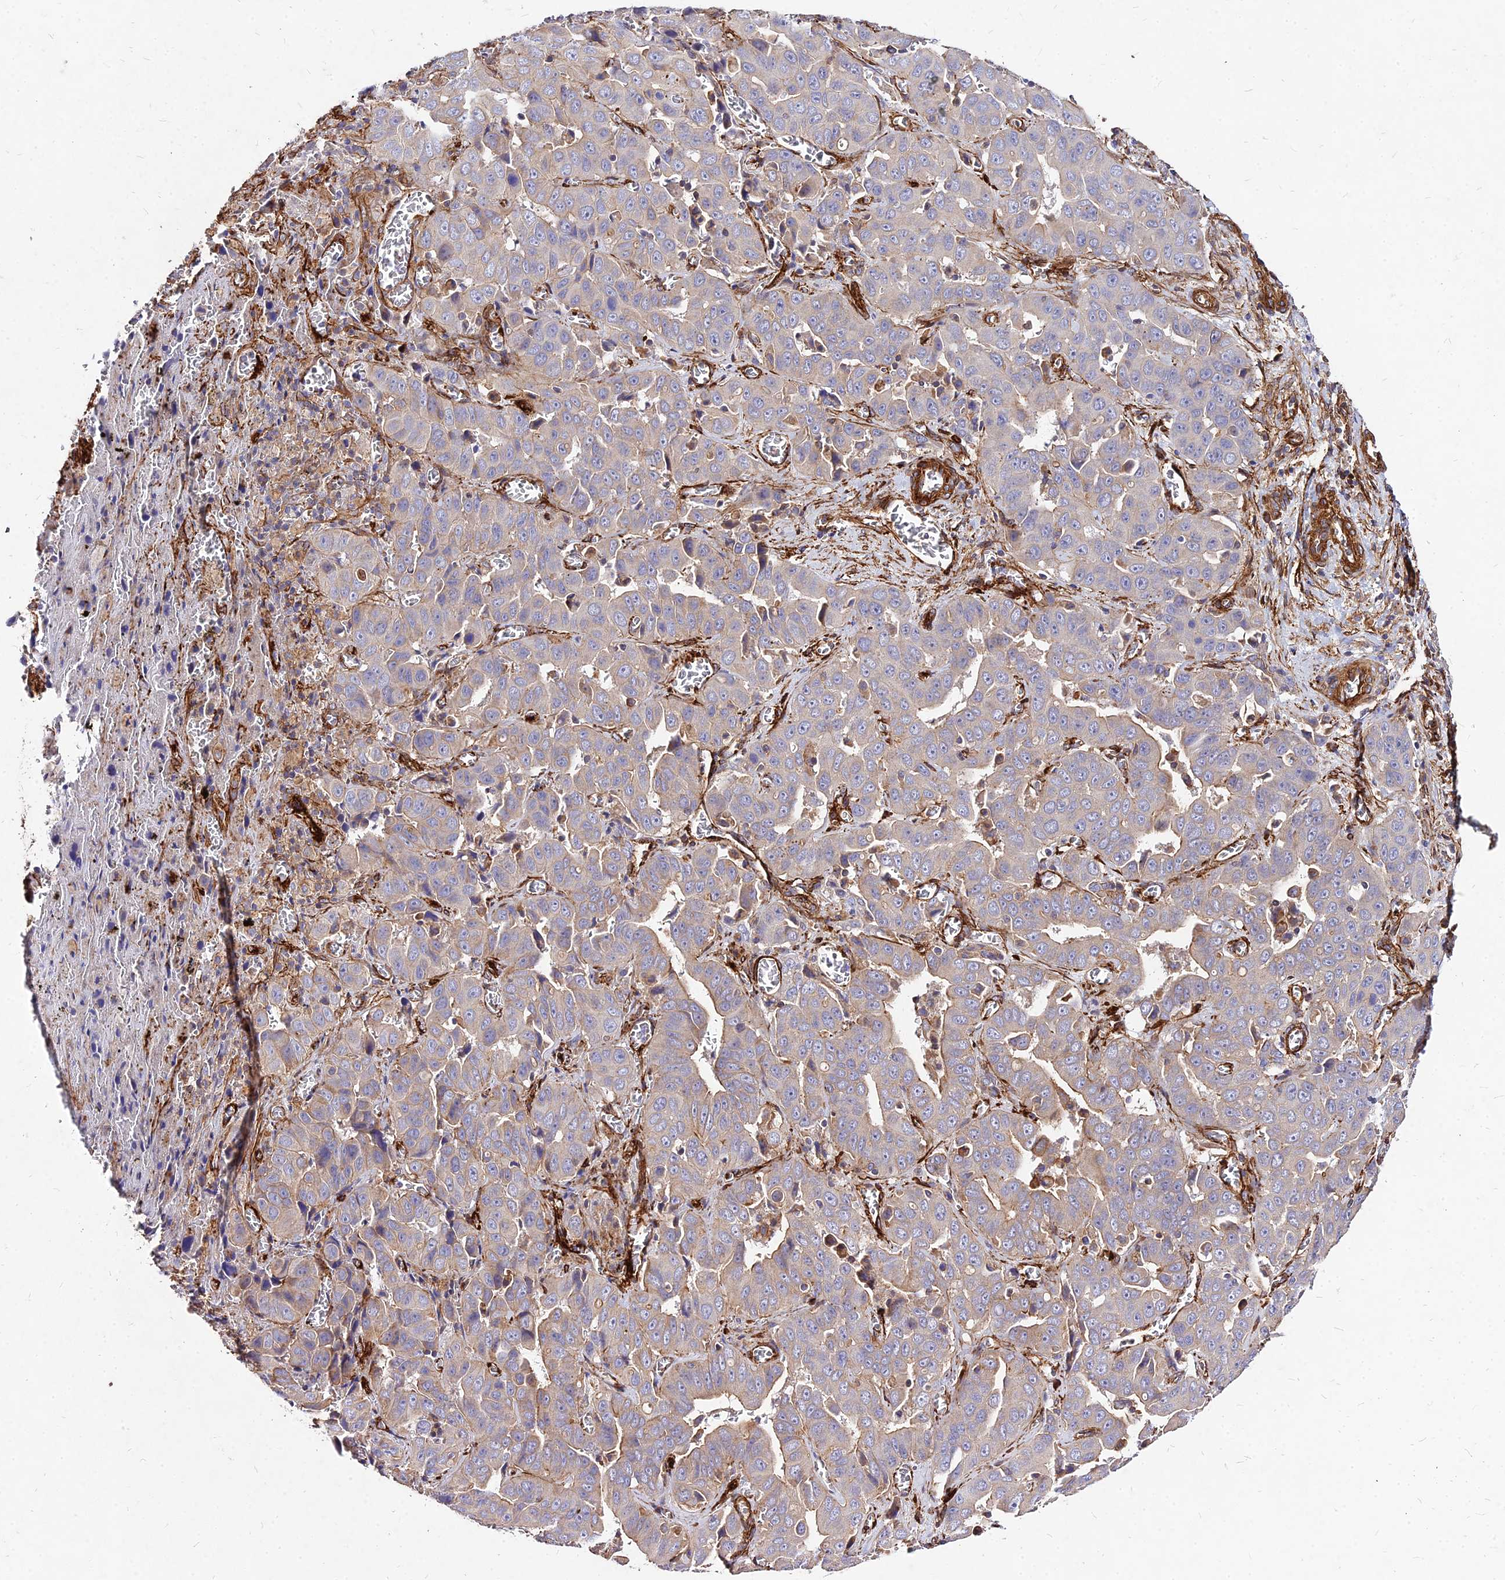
{"staining": {"intensity": "weak", "quantity": "<25%", "location": "cytoplasmic/membranous"}, "tissue": "liver cancer", "cell_type": "Tumor cells", "image_type": "cancer", "snomed": [{"axis": "morphology", "description": "Cholangiocarcinoma"}, {"axis": "topography", "description": "Liver"}], "caption": "High power microscopy photomicrograph of an immunohistochemistry (IHC) micrograph of liver cancer (cholangiocarcinoma), revealing no significant expression in tumor cells. (Immunohistochemistry (ihc), brightfield microscopy, high magnification).", "gene": "EFCC1", "patient": {"sex": "female", "age": 52}}